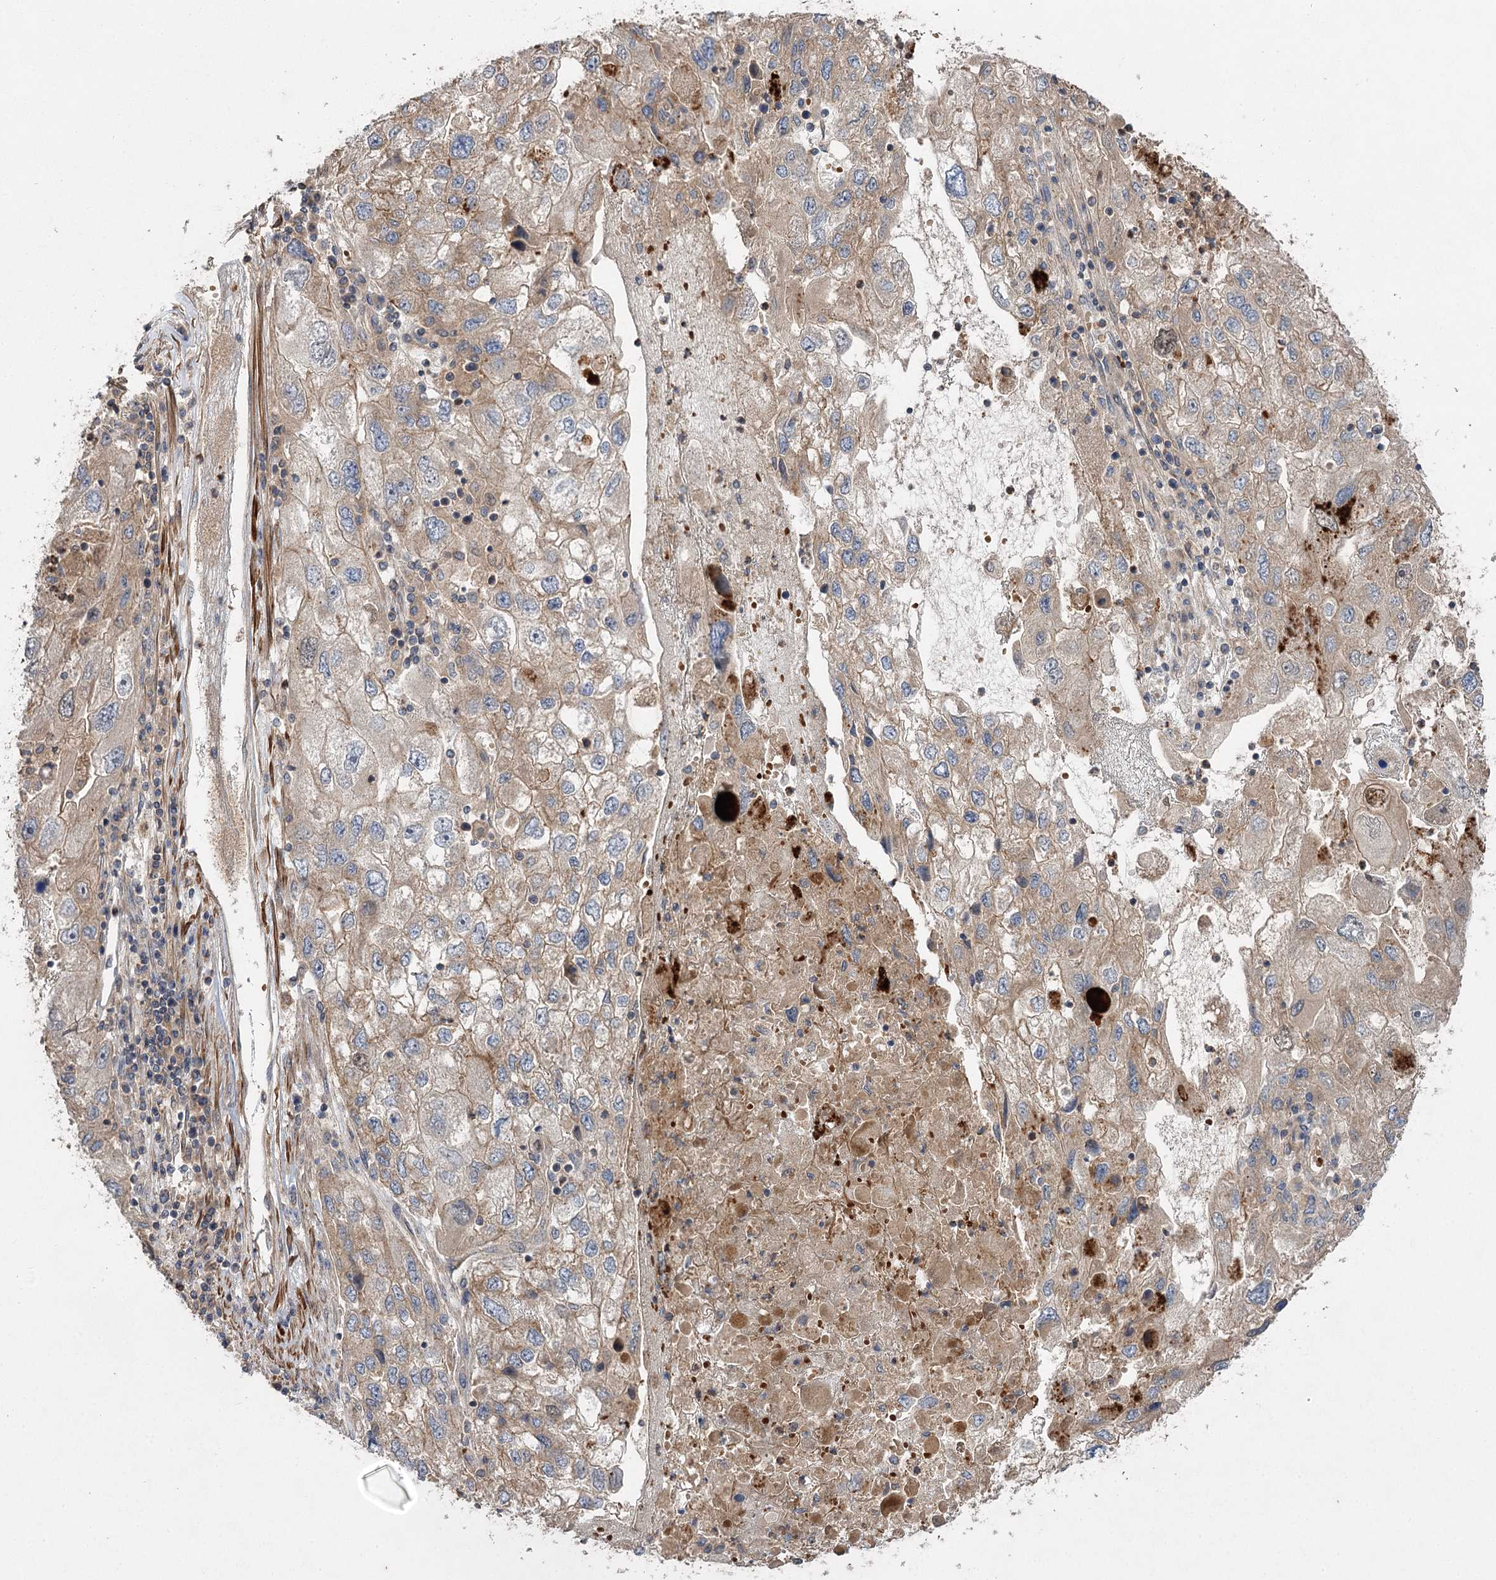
{"staining": {"intensity": "moderate", "quantity": ">75%", "location": "cytoplasmic/membranous"}, "tissue": "endometrial cancer", "cell_type": "Tumor cells", "image_type": "cancer", "snomed": [{"axis": "morphology", "description": "Adenocarcinoma, NOS"}, {"axis": "topography", "description": "Endometrium"}], "caption": "Tumor cells reveal medium levels of moderate cytoplasmic/membranous staining in approximately >75% of cells in human endometrial adenocarcinoma.", "gene": "KIAA0825", "patient": {"sex": "female", "age": 49}}